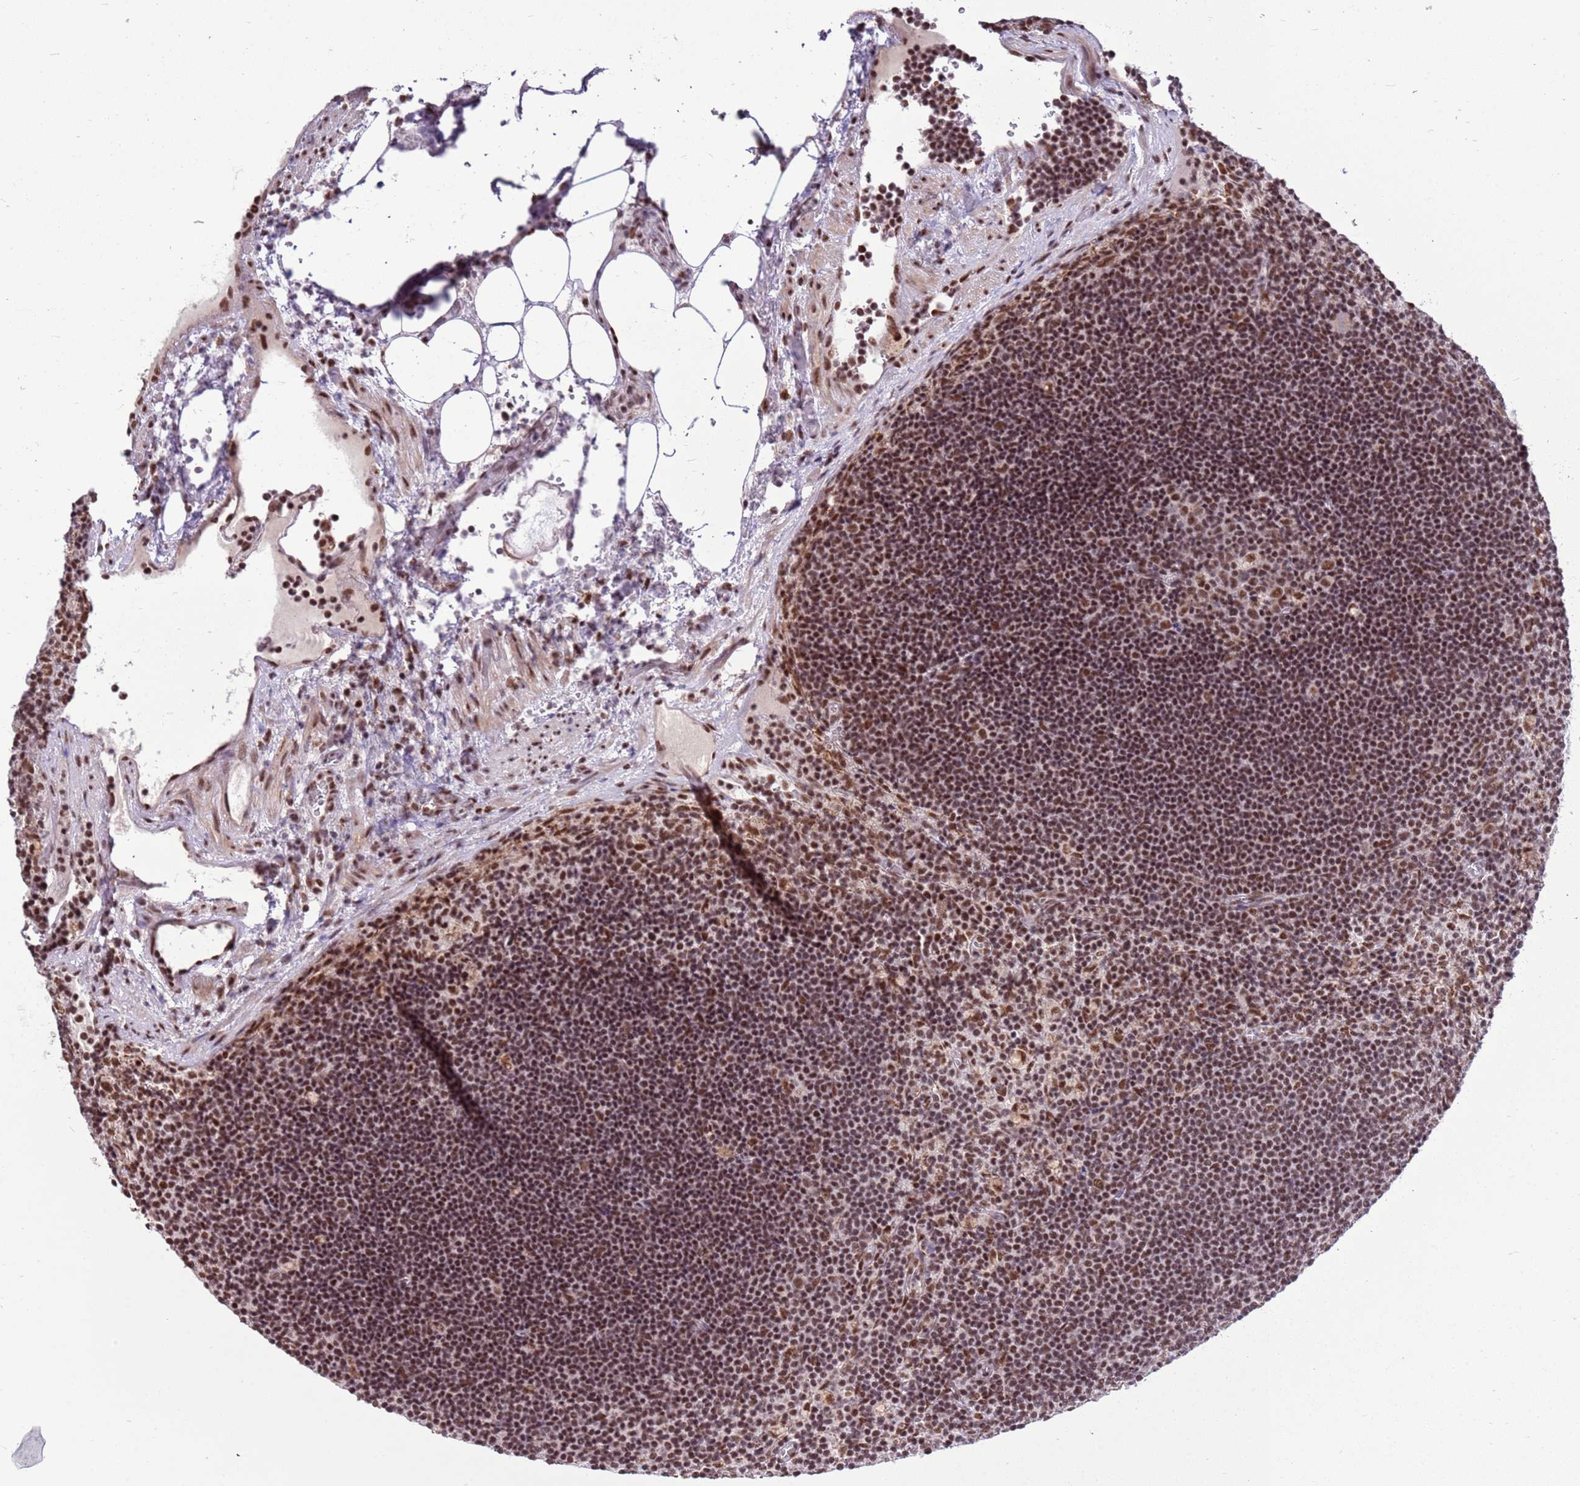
{"staining": {"intensity": "moderate", "quantity": "<25%", "location": "nuclear"}, "tissue": "lymph node", "cell_type": "Germinal center cells", "image_type": "normal", "snomed": [{"axis": "morphology", "description": "Normal tissue, NOS"}, {"axis": "topography", "description": "Lymph node"}], "caption": "Germinal center cells show moderate nuclear positivity in approximately <25% of cells in normal lymph node.", "gene": "AKAP8L", "patient": {"sex": "male", "age": 69}}